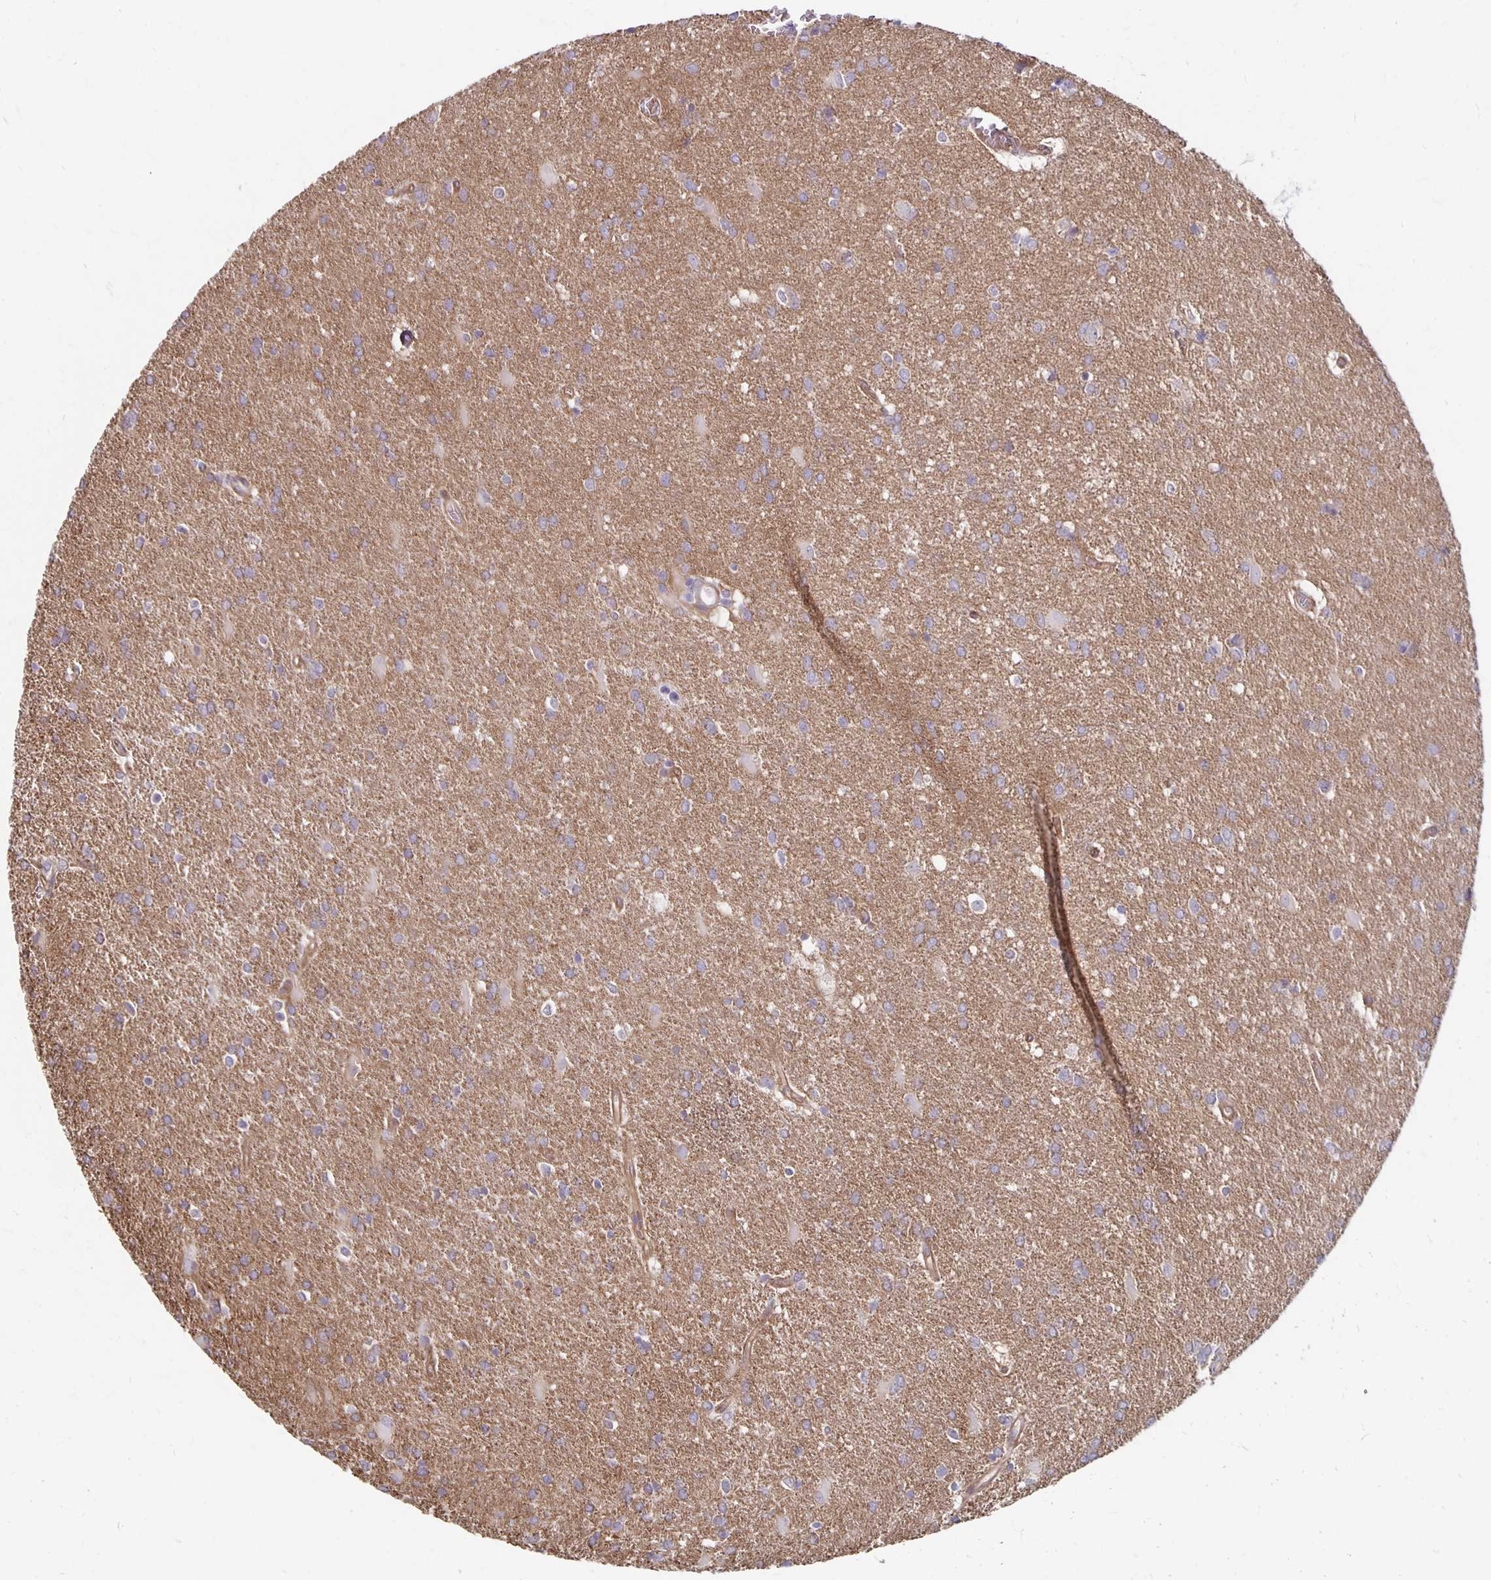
{"staining": {"intensity": "negative", "quantity": "none", "location": "none"}, "tissue": "glioma", "cell_type": "Tumor cells", "image_type": "cancer", "snomed": [{"axis": "morphology", "description": "Glioma, malignant, Low grade"}, {"axis": "topography", "description": "Brain"}], "caption": "Low-grade glioma (malignant) was stained to show a protein in brown. There is no significant positivity in tumor cells. Nuclei are stained in blue.", "gene": "PPP1R3E", "patient": {"sex": "male", "age": 66}}